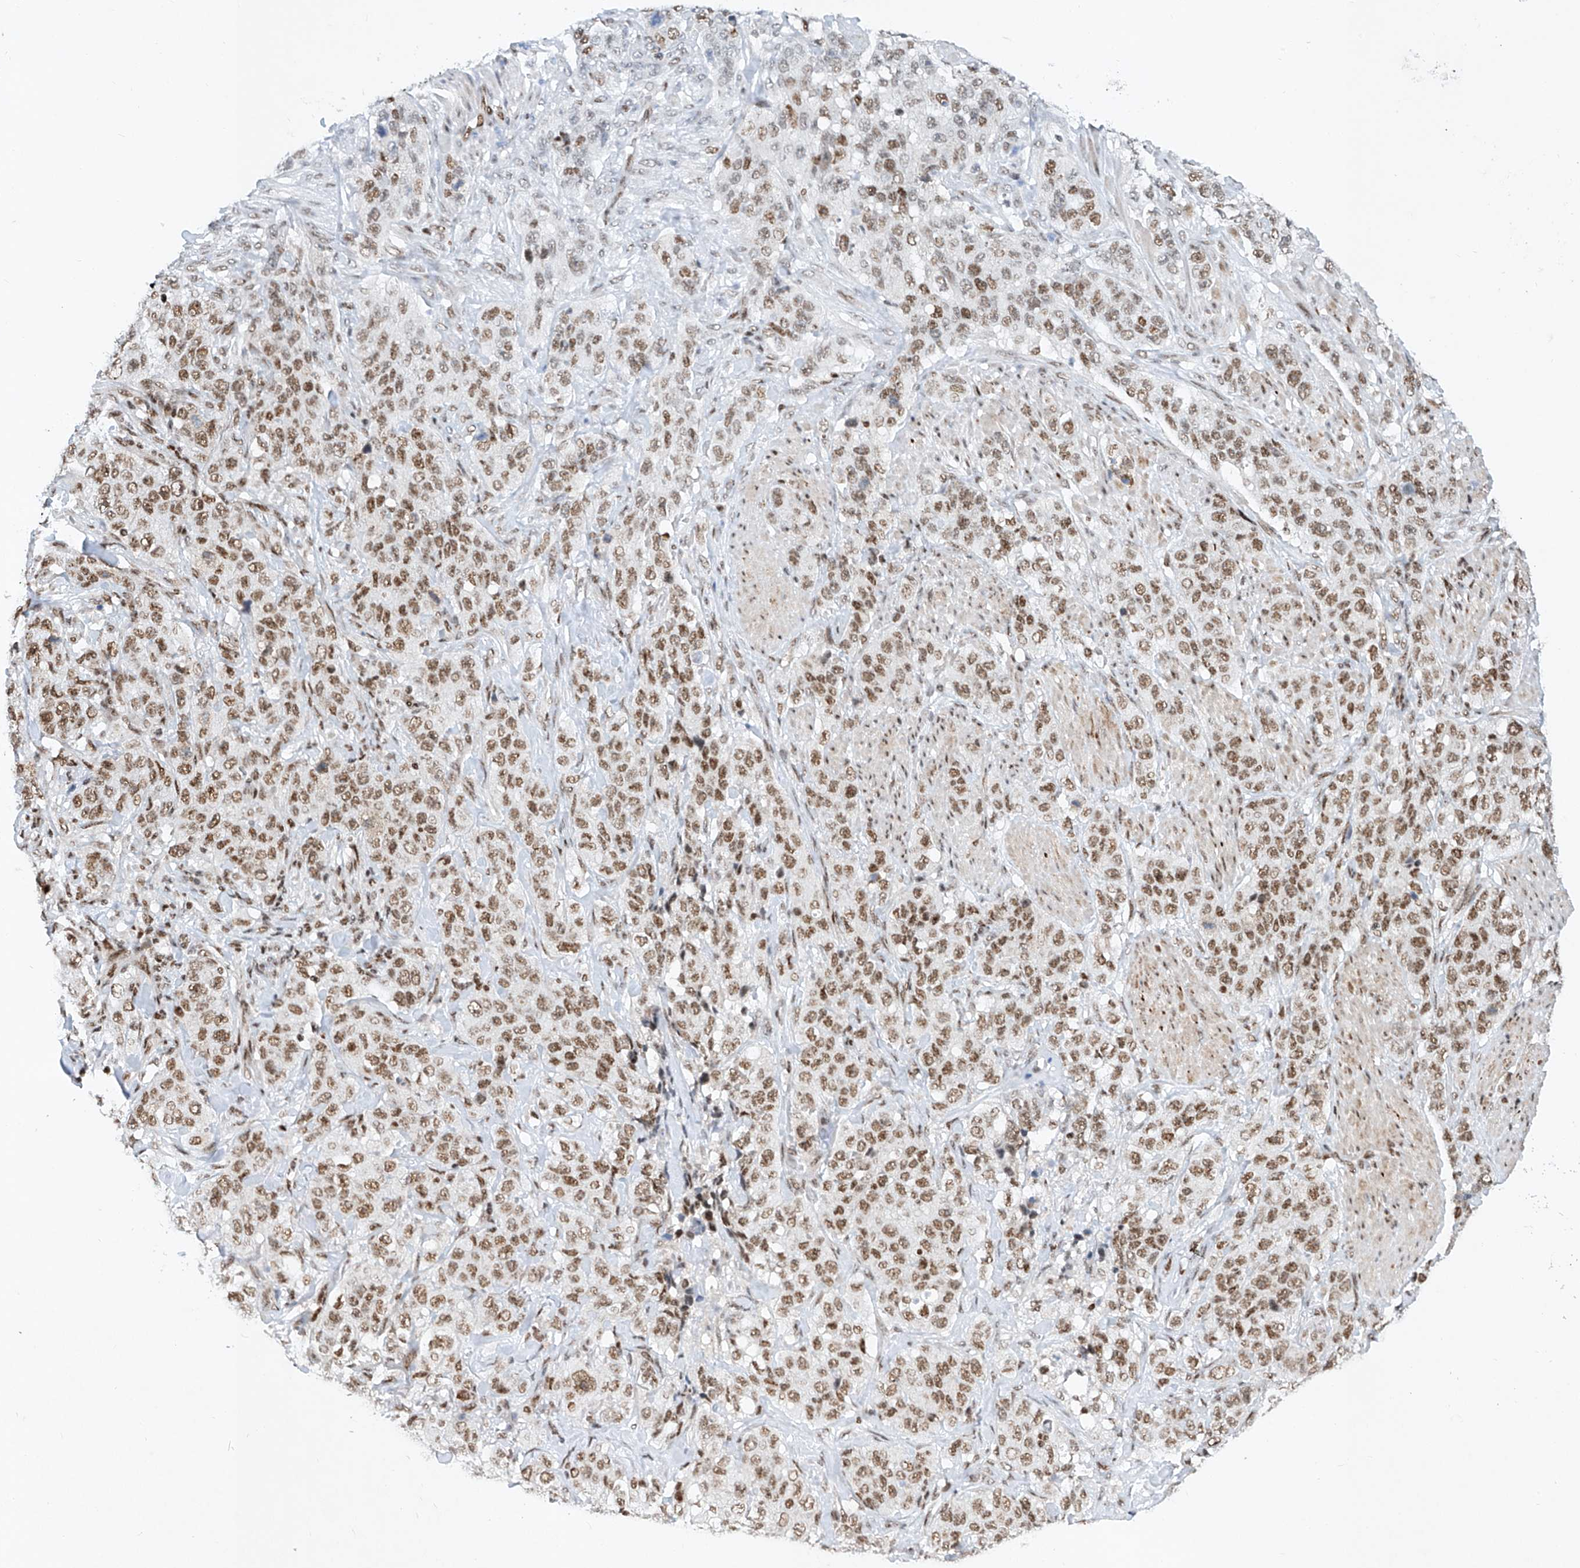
{"staining": {"intensity": "moderate", "quantity": ">75%", "location": "nuclear"}, "tissue": "stomach cancer", "cell_type": "Tumor cells", "image_type": "cancer", "snomed": [{"axis": "morphology", "description": "Adenocarcinoma, NOS"}, {"axis": "topography", "description": "Stomach"}], "caption": "A brown stain highlights moderate nuclear staining of a protein in human stomach cancer (adenocarcinoma) tumor cells.", "gene": "TAF4", "patient": {"sex": "male", "age": 48}}